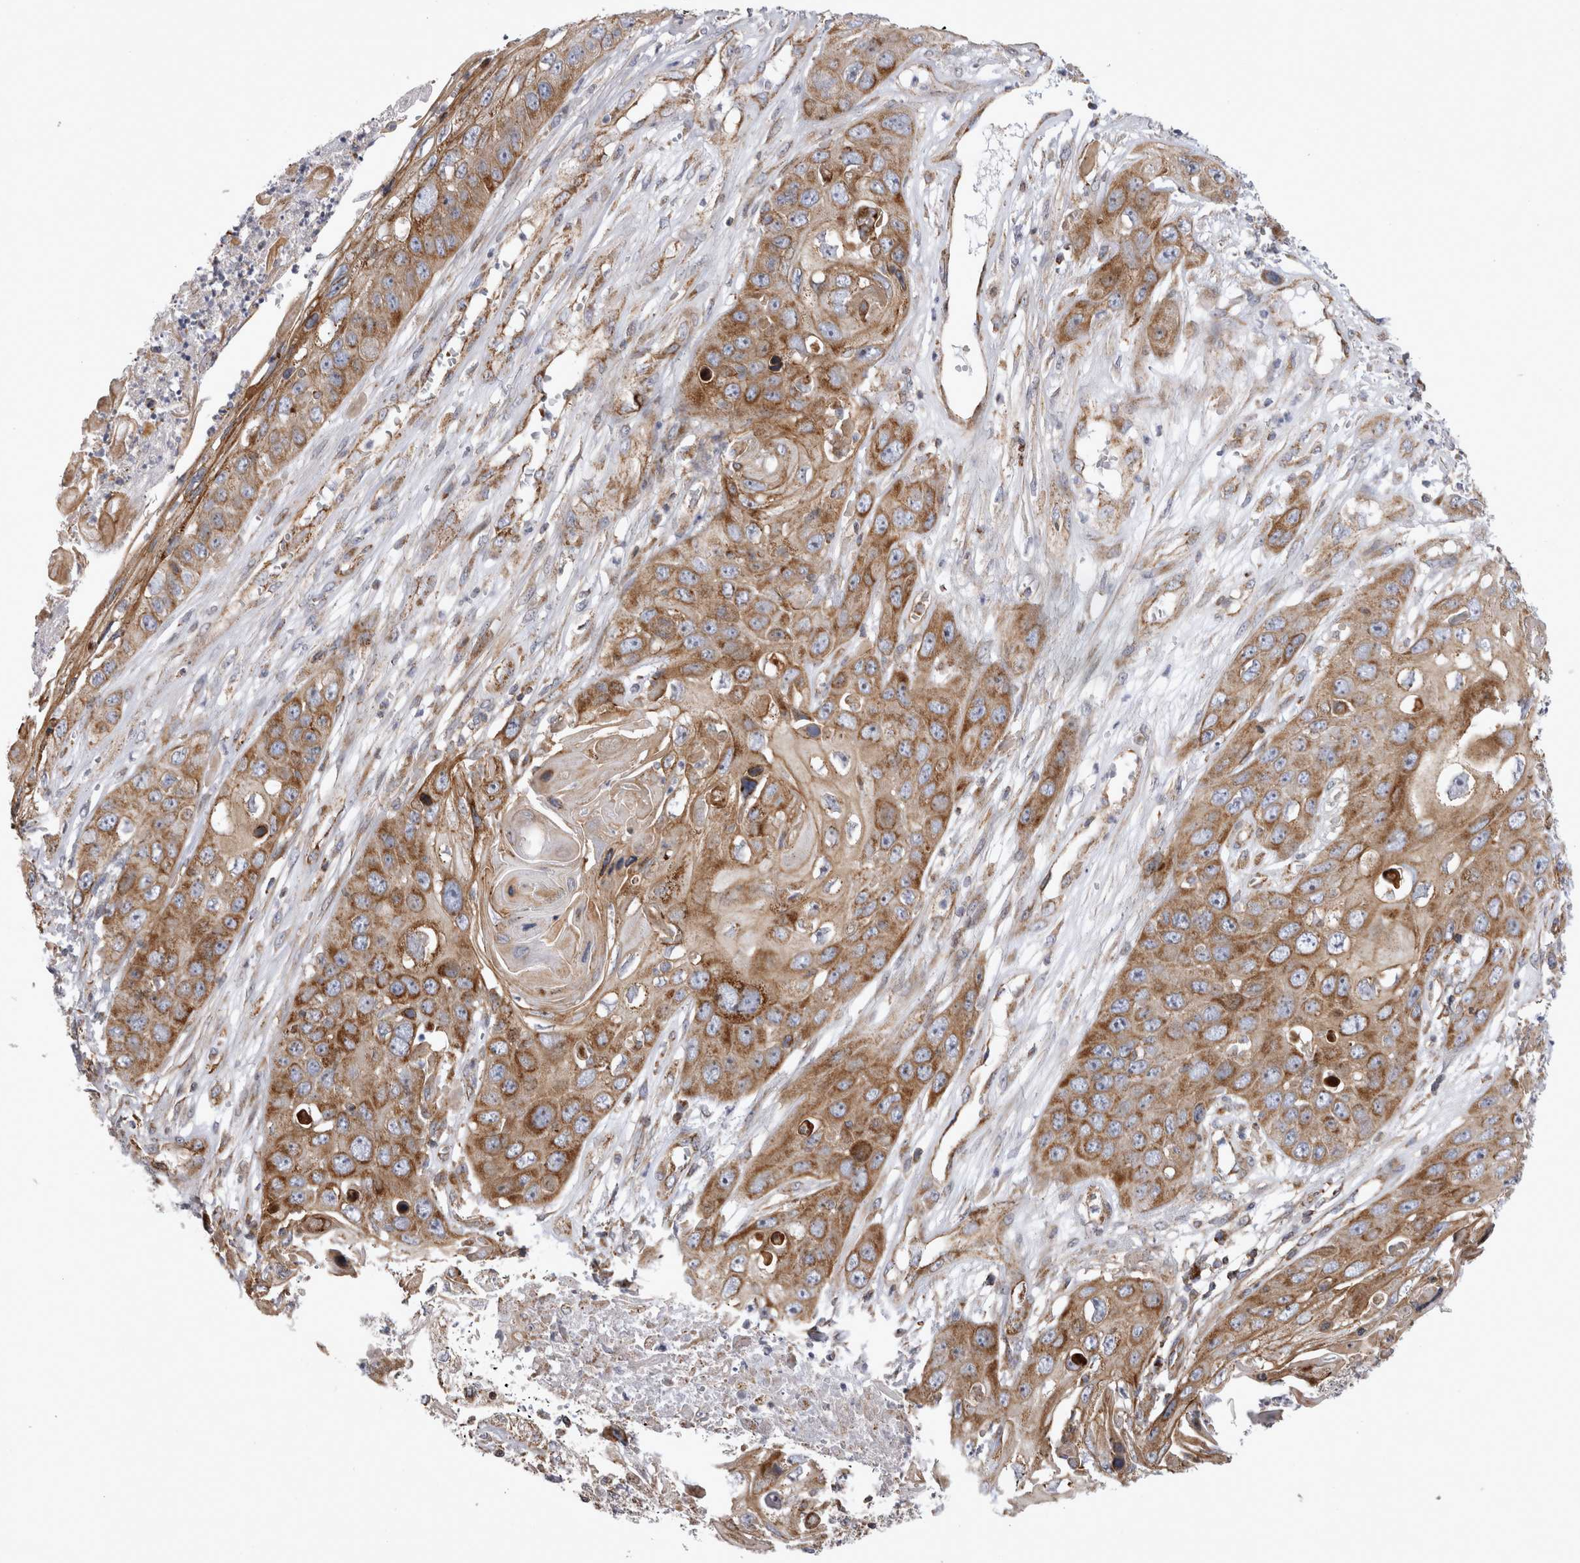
{"staining": {"intensity": "moderate", "quantity": ">75%", "location": "cytoplasmic/membranous"}, "tissue": "skin cancer", "cell_type": "Tumor cells", "image_type": "cancer", "snomed": [{"axis": "morphology", "description": "Squamous cell carcinoma, NOS"}, {"axis": "topography", "description": "Skin"}], "caption": "This micrograph displays immunohistochemistry staining of human squamous cell carcinoma (skin), with medium moderate cytoplasmic/membranous staining in about >75% of tumor cells.", "gene": "TSPOAP1", "patient": {"sex": "male", "age": 55}}